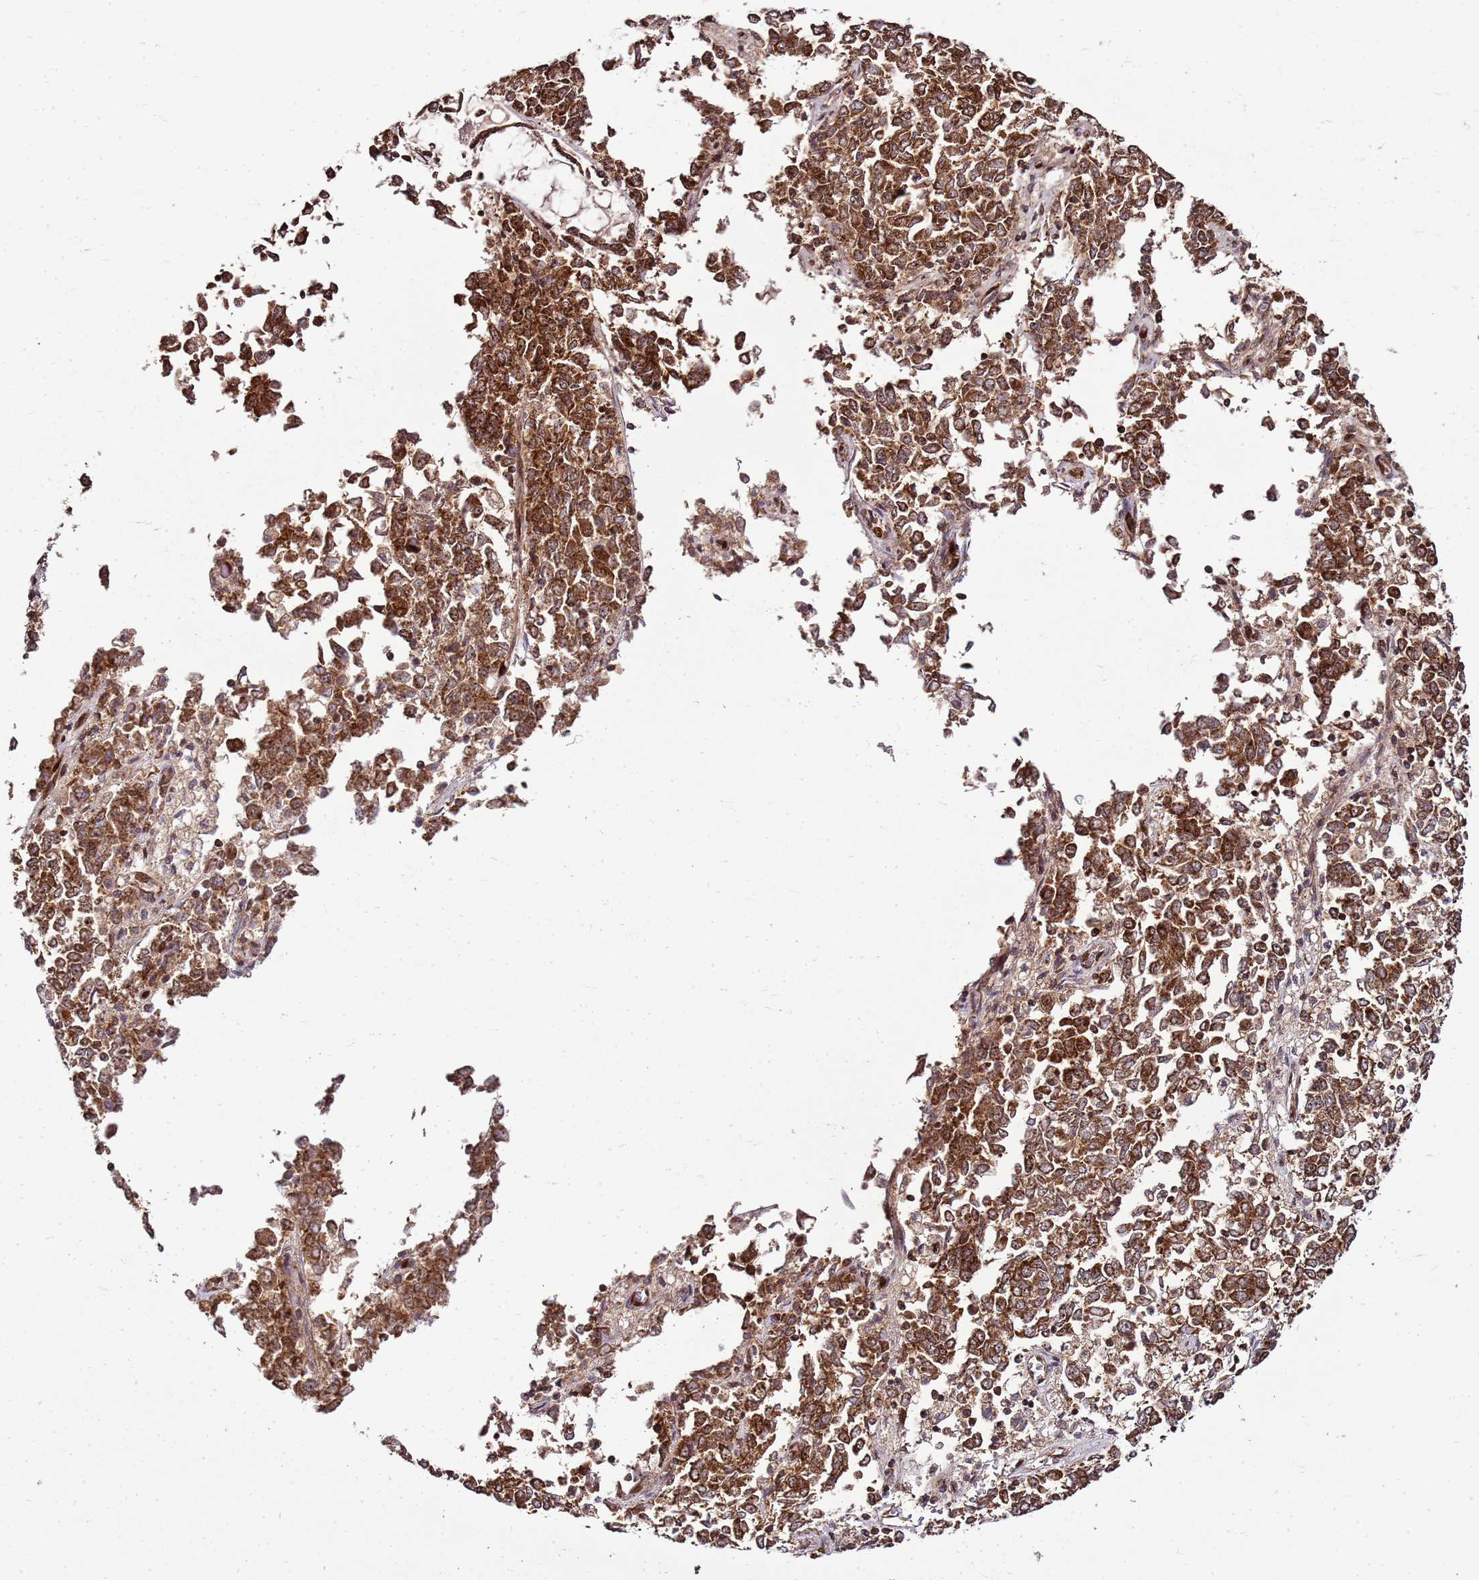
{"staining": {"intensity": "strong", "quantity": ">75%", "location": "cytoplasmic/membranous,nuclear"}, "tissue": "endometrial cancer", "cell_type": "Tumor cells", "image_type": "cancer", "snomed": [{"axis": "morphology", "description": "Adenocarcinoma, NOS"}, {"axis": "topography", "description": "Endometrium"}], "caption": "This is an image of immunohistochemistry staining of endometrial cancer, which shows strong expression in the cytoplasmic/membranous and nuclear of tumor cells.", "gene": "PEX14", "patient": {"sex": "female", "age": 80}}